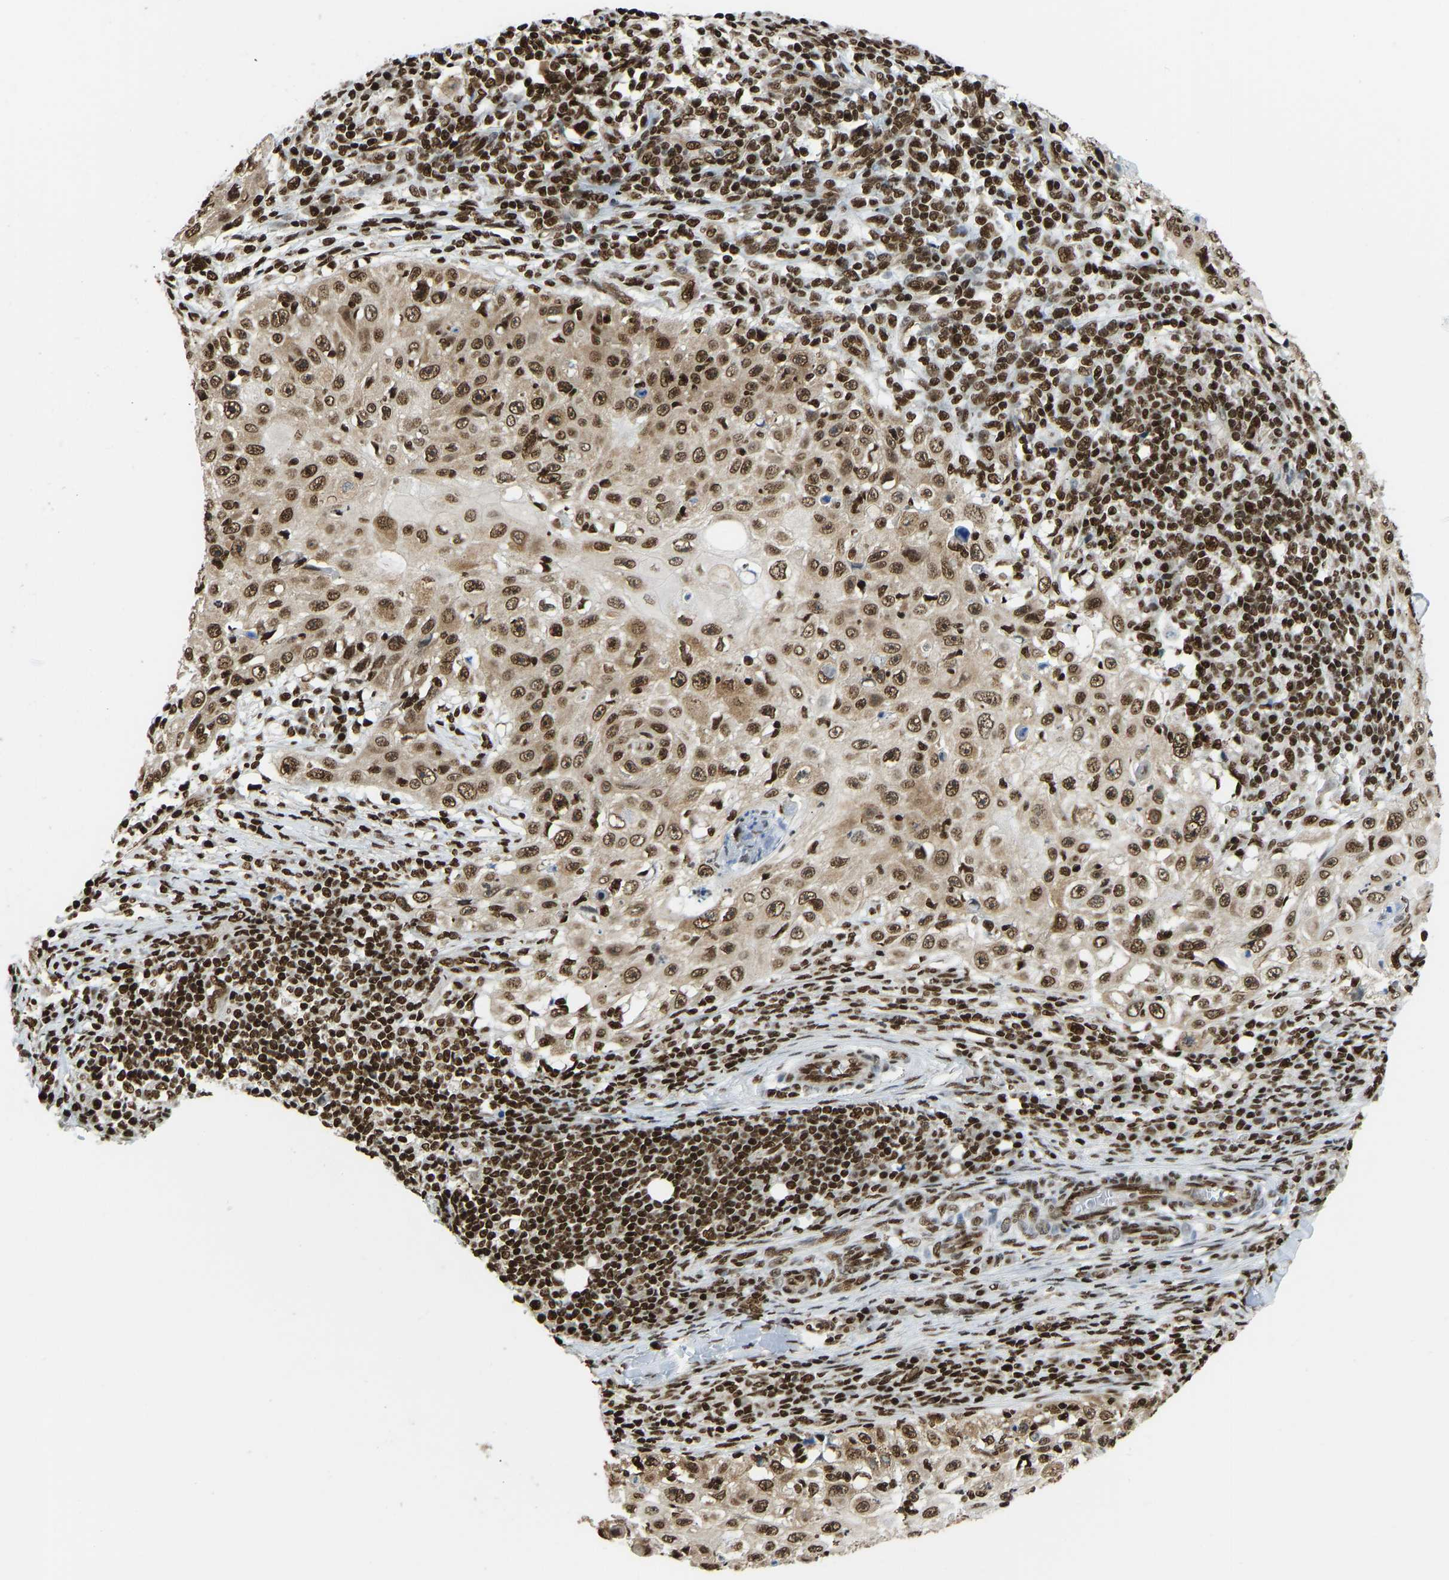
{"staining": {"intensity": "strong", "quantity": ">75%", "location": "cytoplasmic/membranous,nuclear"}, "tissue": "skin cancer", "cell_type": "Tumor cells", "image_type": "cancer", "snomed": [{"axis": "morphology", "description": "Squamous cell carcinoma, NOS"}, {"axis": "topography", "description": "Skin"}], "caption": "Protein staining by immunohistochemistry exhibits strong cytoplasmic/membranous and nuclear expression in about >75% of tumor cells in skin cancer.", "gene": "ZSCAN20", "patient": {"sex": "male", "age": 86}}